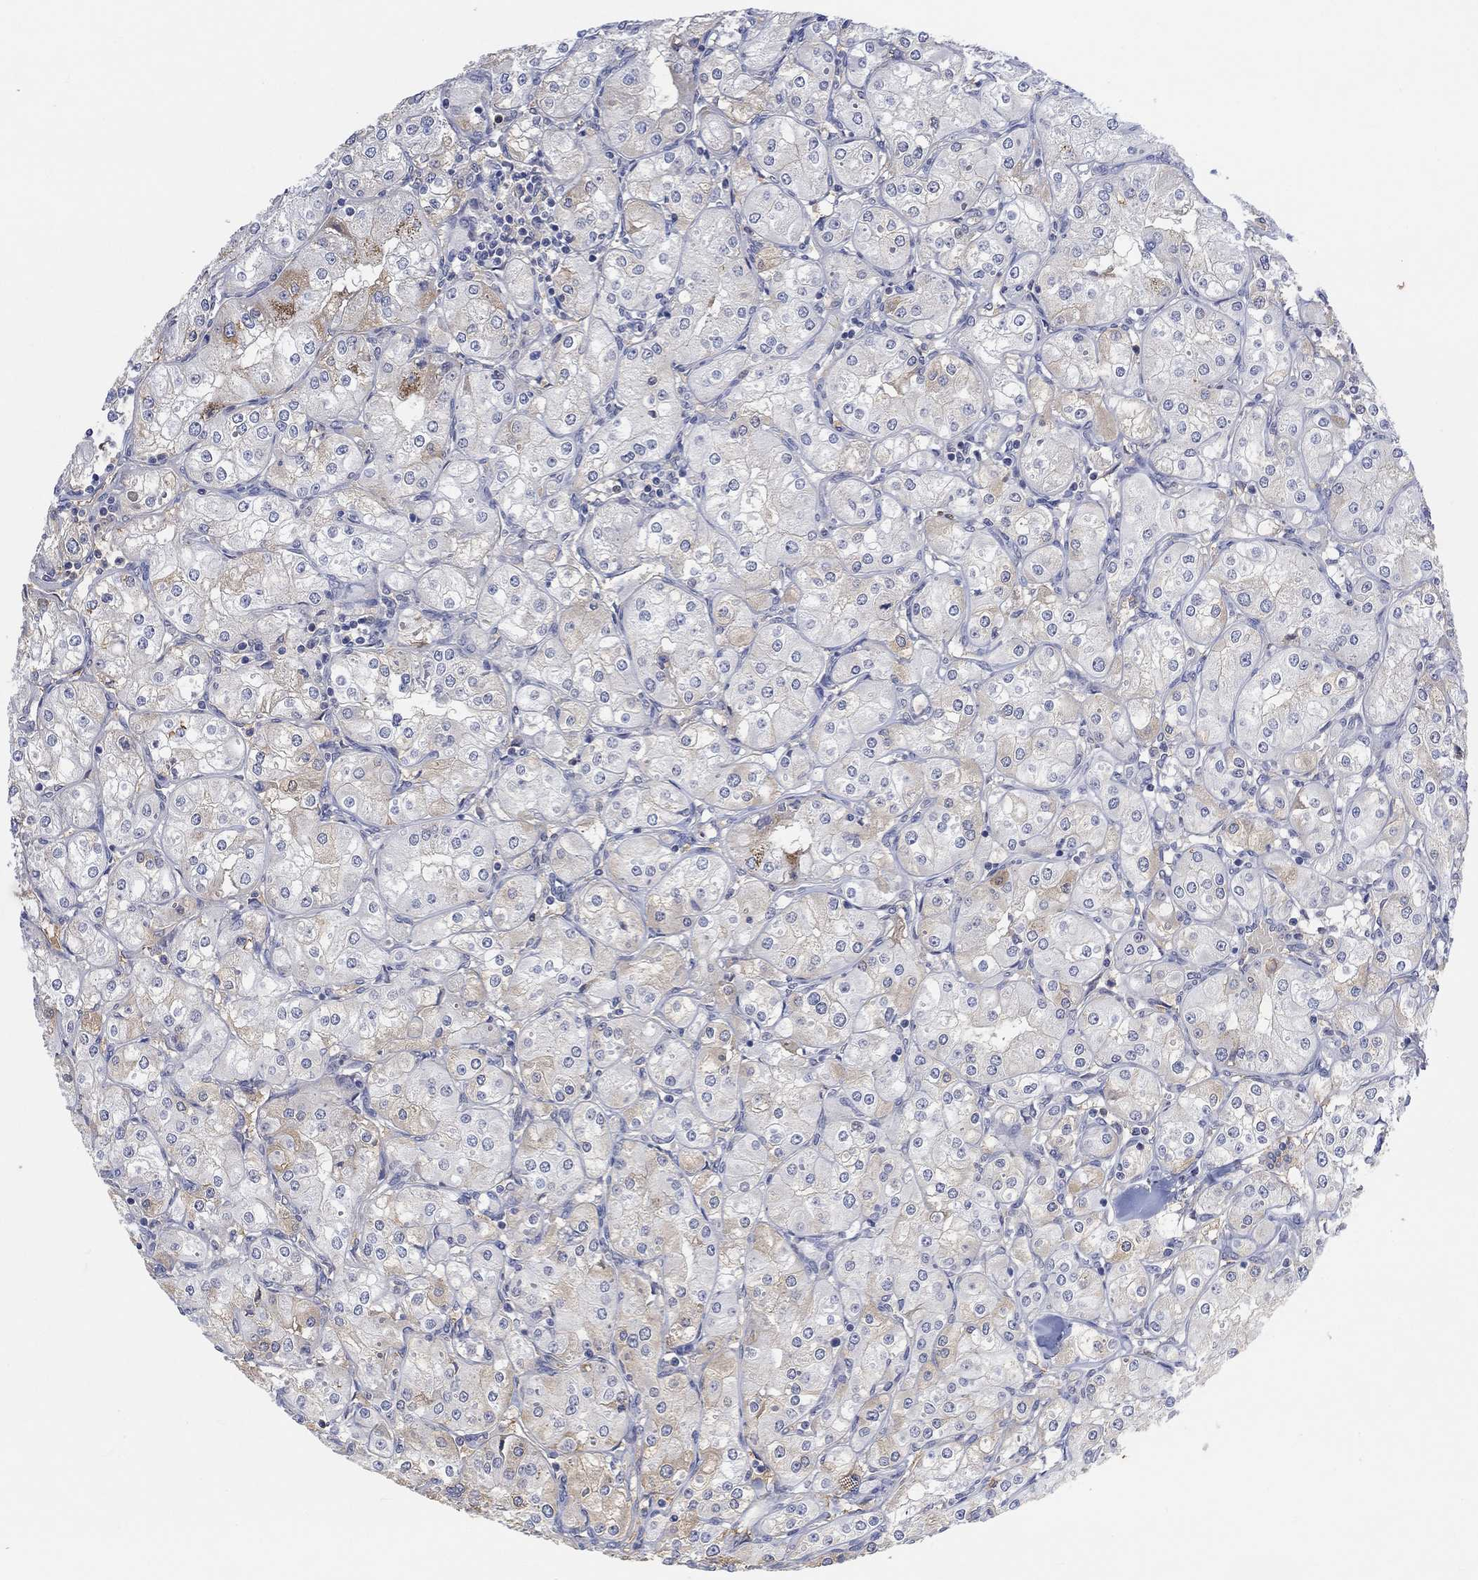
{"staining": {"intensity": "moderate", "quantity": "<25%", "location": "cytoplasmic/membranous"}, "tissue": "renal cancer", "cell_type": "Tumor cells", "image_type": "cancer", "snomed": [{"axis": "morphology", "description": "Adenocarcinoma, NOS"}, {"axis": "topography", "description": "Kidney"}], "caption": "Immunohistochemical staining of adenocarcinoma (renal) demonstrates low levels of moderate cytoplasmic/membranous protein positivity in about <25% of tumor cells. The staining was performed using DAB to visualize the protein expression in brown, while the nuclei were stained in blue with hematoxylin (Magnification: 20x).", "gene": "MSTN", "patient": {"sex": "male", "age": 77}}